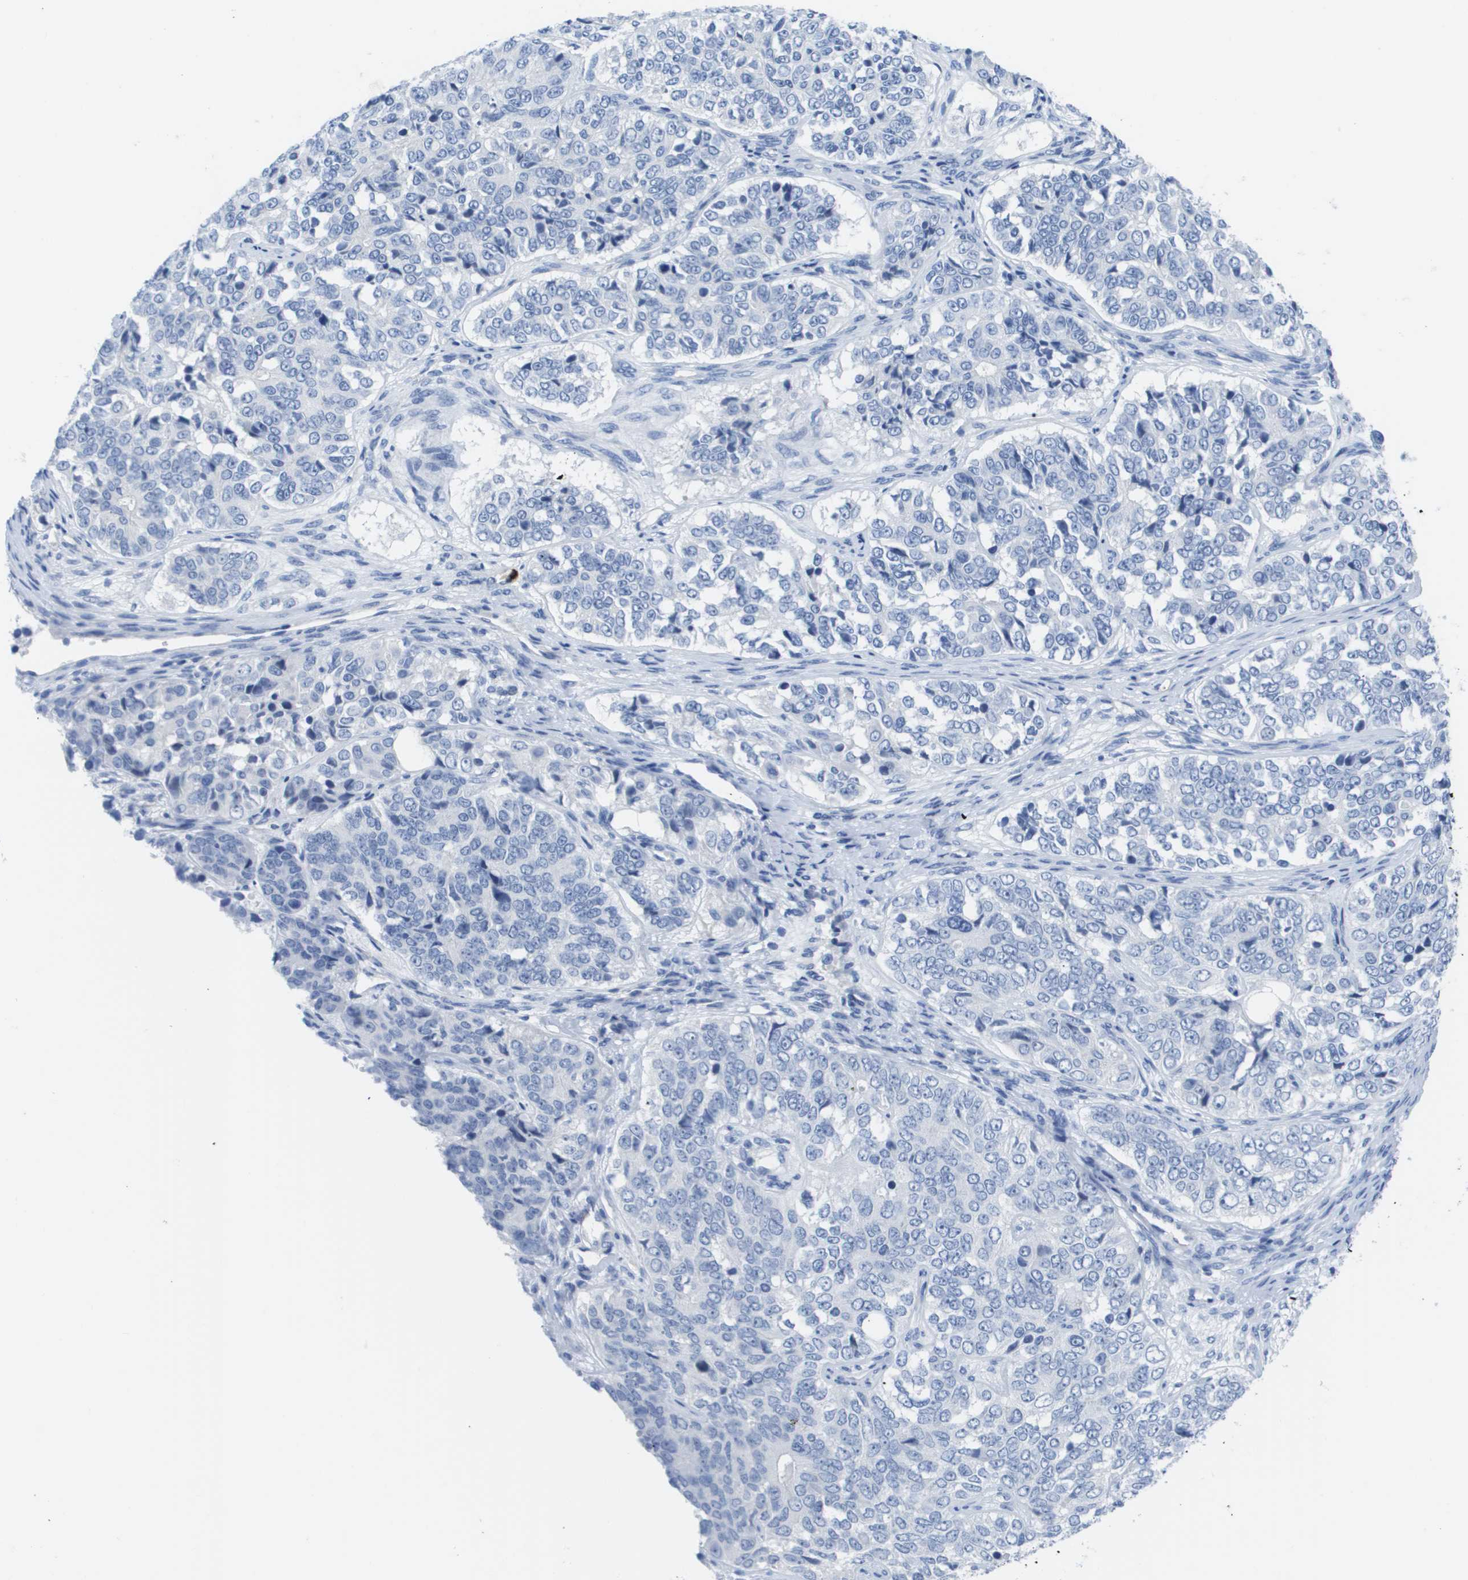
{"staining": {"intensity": "negative", "quantity": "none", "location": "none"}, "tissue": "ovarian cancer", "cell_type": "Tumor cells", "image_type": "cancer", "snomed": [{"axis": "morphology", "description": "Carcinoma, endometroid"}, {"axis": "topography", "description": "Ovary"}], "caption": "Image shows no protein staining in tumor cells of ovarian cancer (endometroid carcinoma) tissue.", "gene": "MS4A1", "patient": {"sex": "female", "age": 51}}